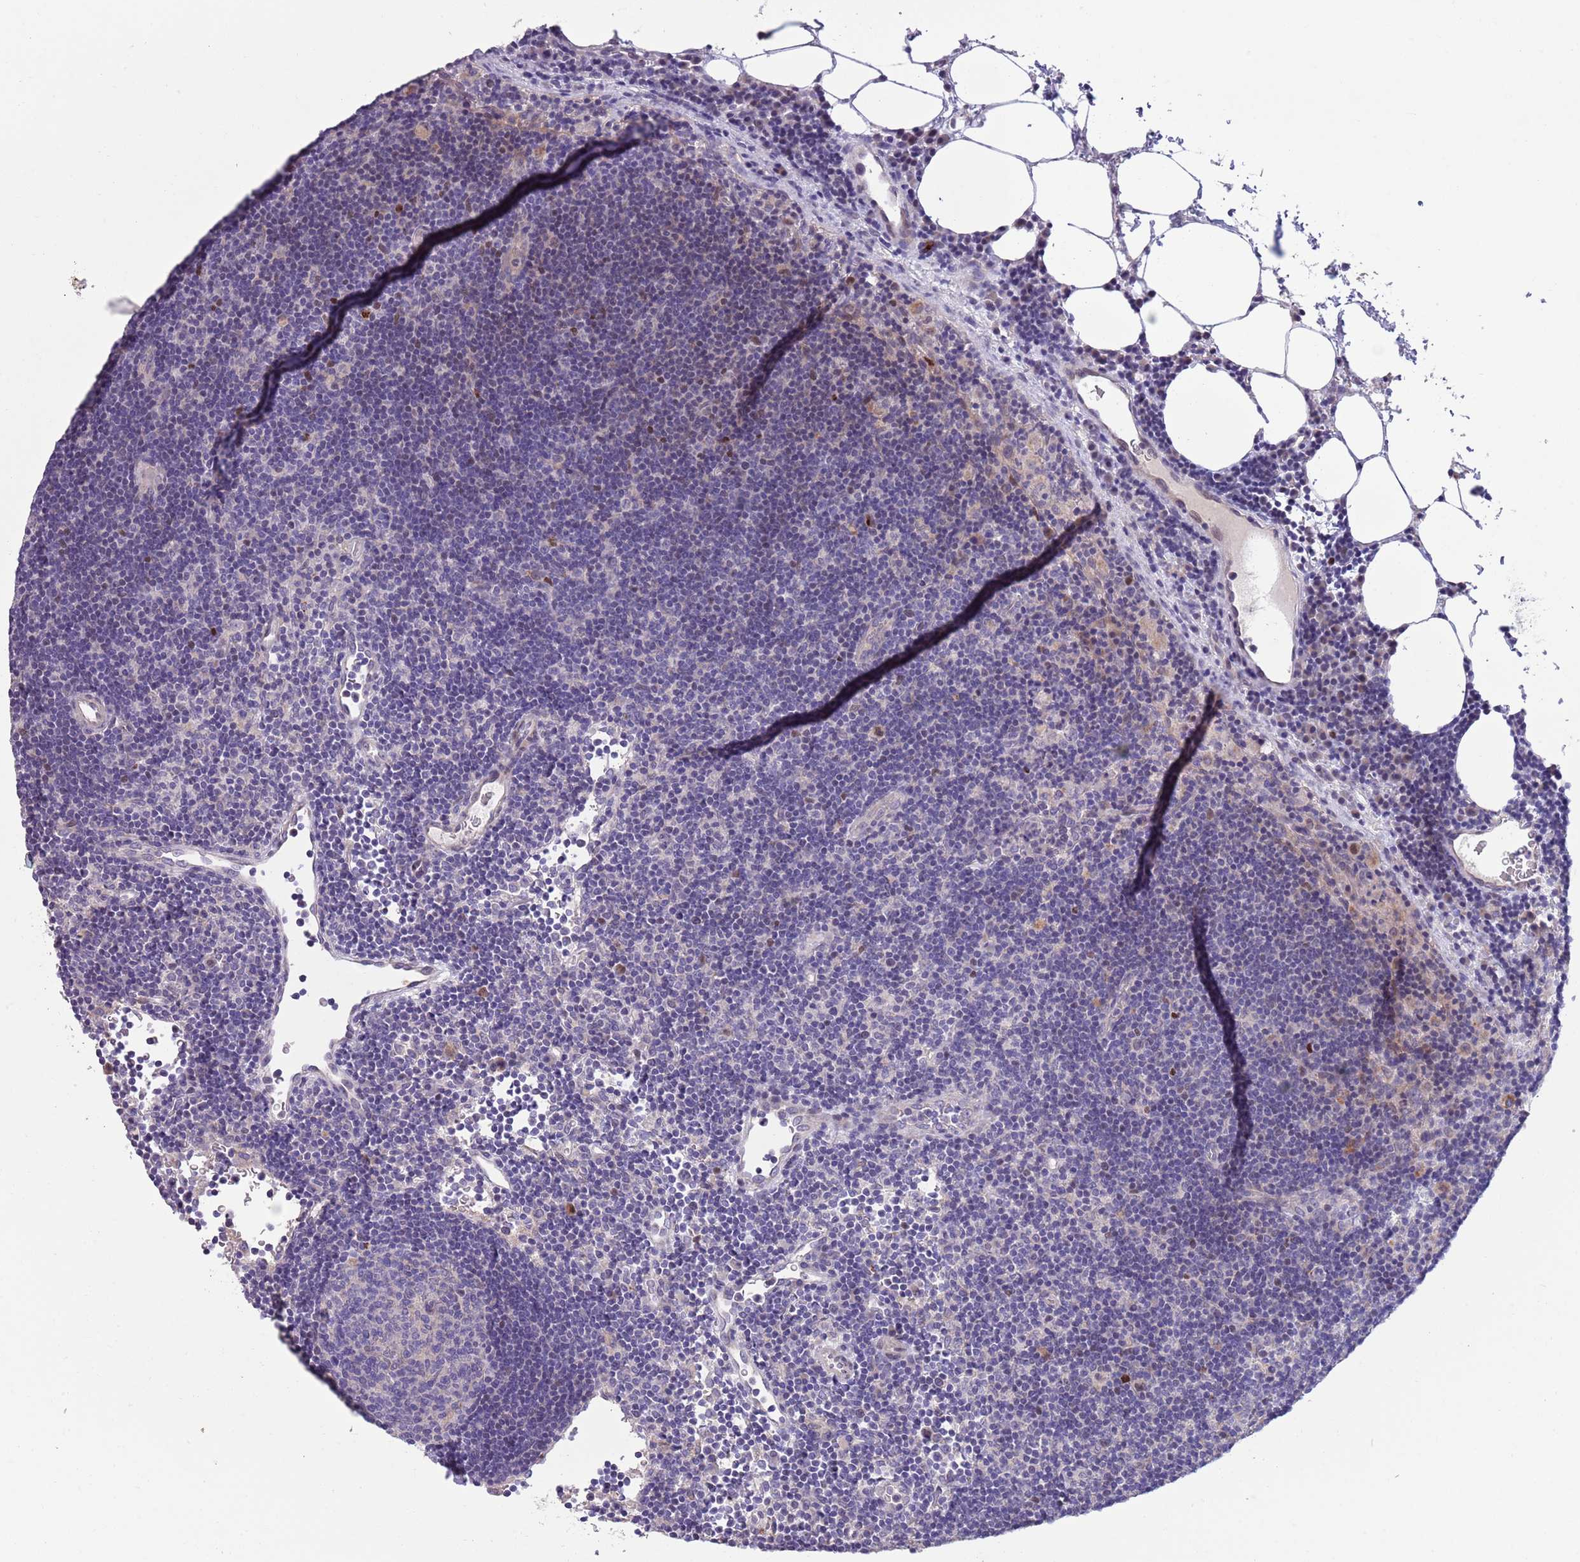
{"staining": {"intensity": "negative", "quantity": "none", "location": "none"}, "tissue": "lymph node", "cell_type": "Germinal center cells", "image_type": "normal", "snomed": [{"axis": "morphology", "description": "Normal tissue, NOS"}, {"axis": "topography", "description": "Lymph node"}], "caption": "Human lymph node stained for a protein using immunohistochemistry shows no staining in germinal center cells.", "gene": "CCND2", "patient": {"sex": "male", "age": 62}}